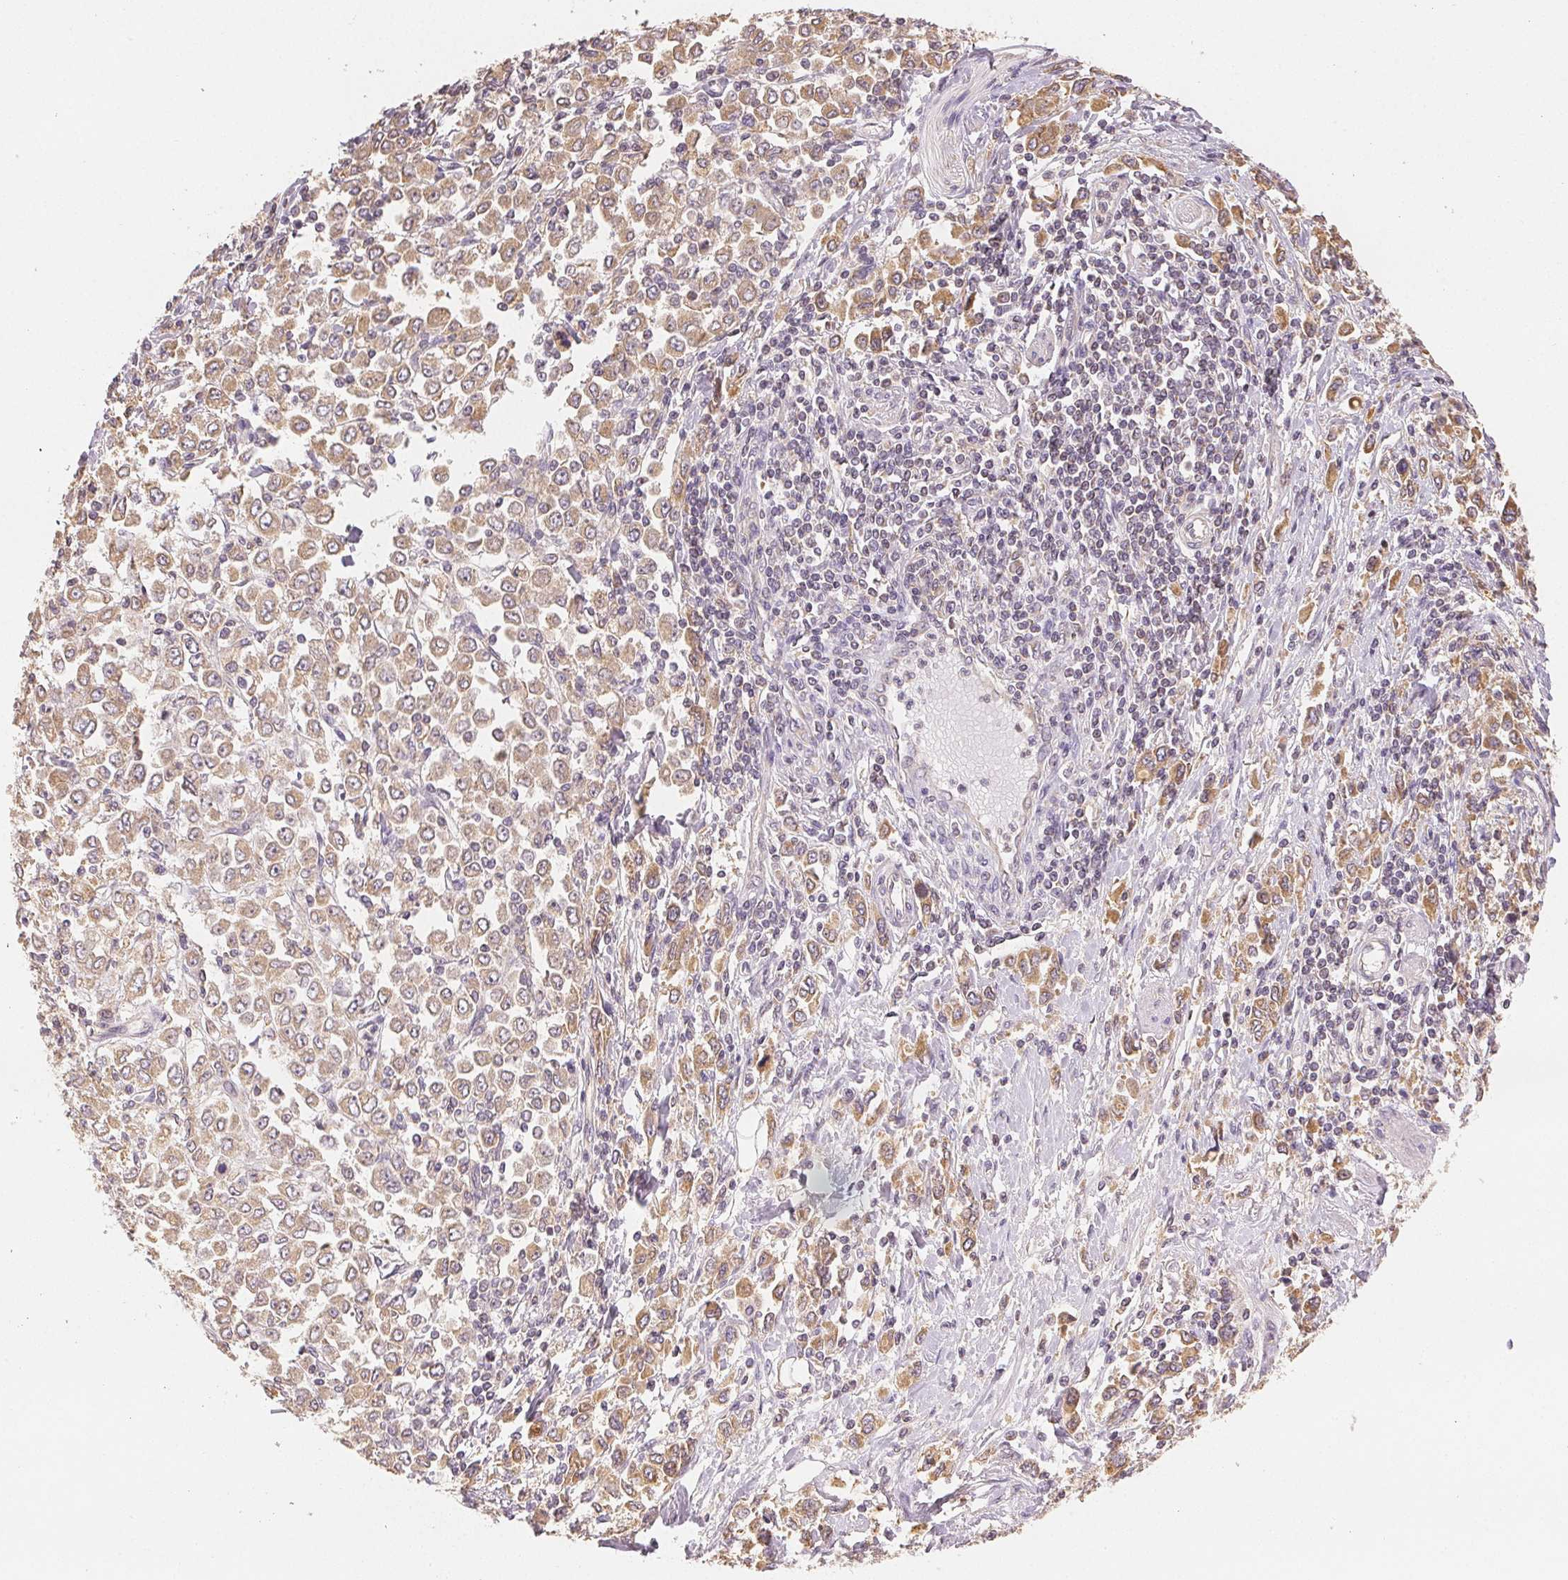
{"staining": {"intensity": "weak", "quantity": ">75%", "location": "cytoplasmic/membranous"}, "tissue": "stomach cancer", "cell_type": "Tumor cells", "image_type": "cancer", "snomed": [{"axis": "morphology", "description": "Adenocarcinoma, NOS"}, {"axis": "topography", "description": "Stomach, upper"}], "caption": "Brown immunohistochemical staining in human stomach cancer exhibits weak cytoplasmic/membranous positivity in approximately >75% of tumor cells.", "gene": "SEZ6L2", "patient": {"sex": "male", "age": 70}}